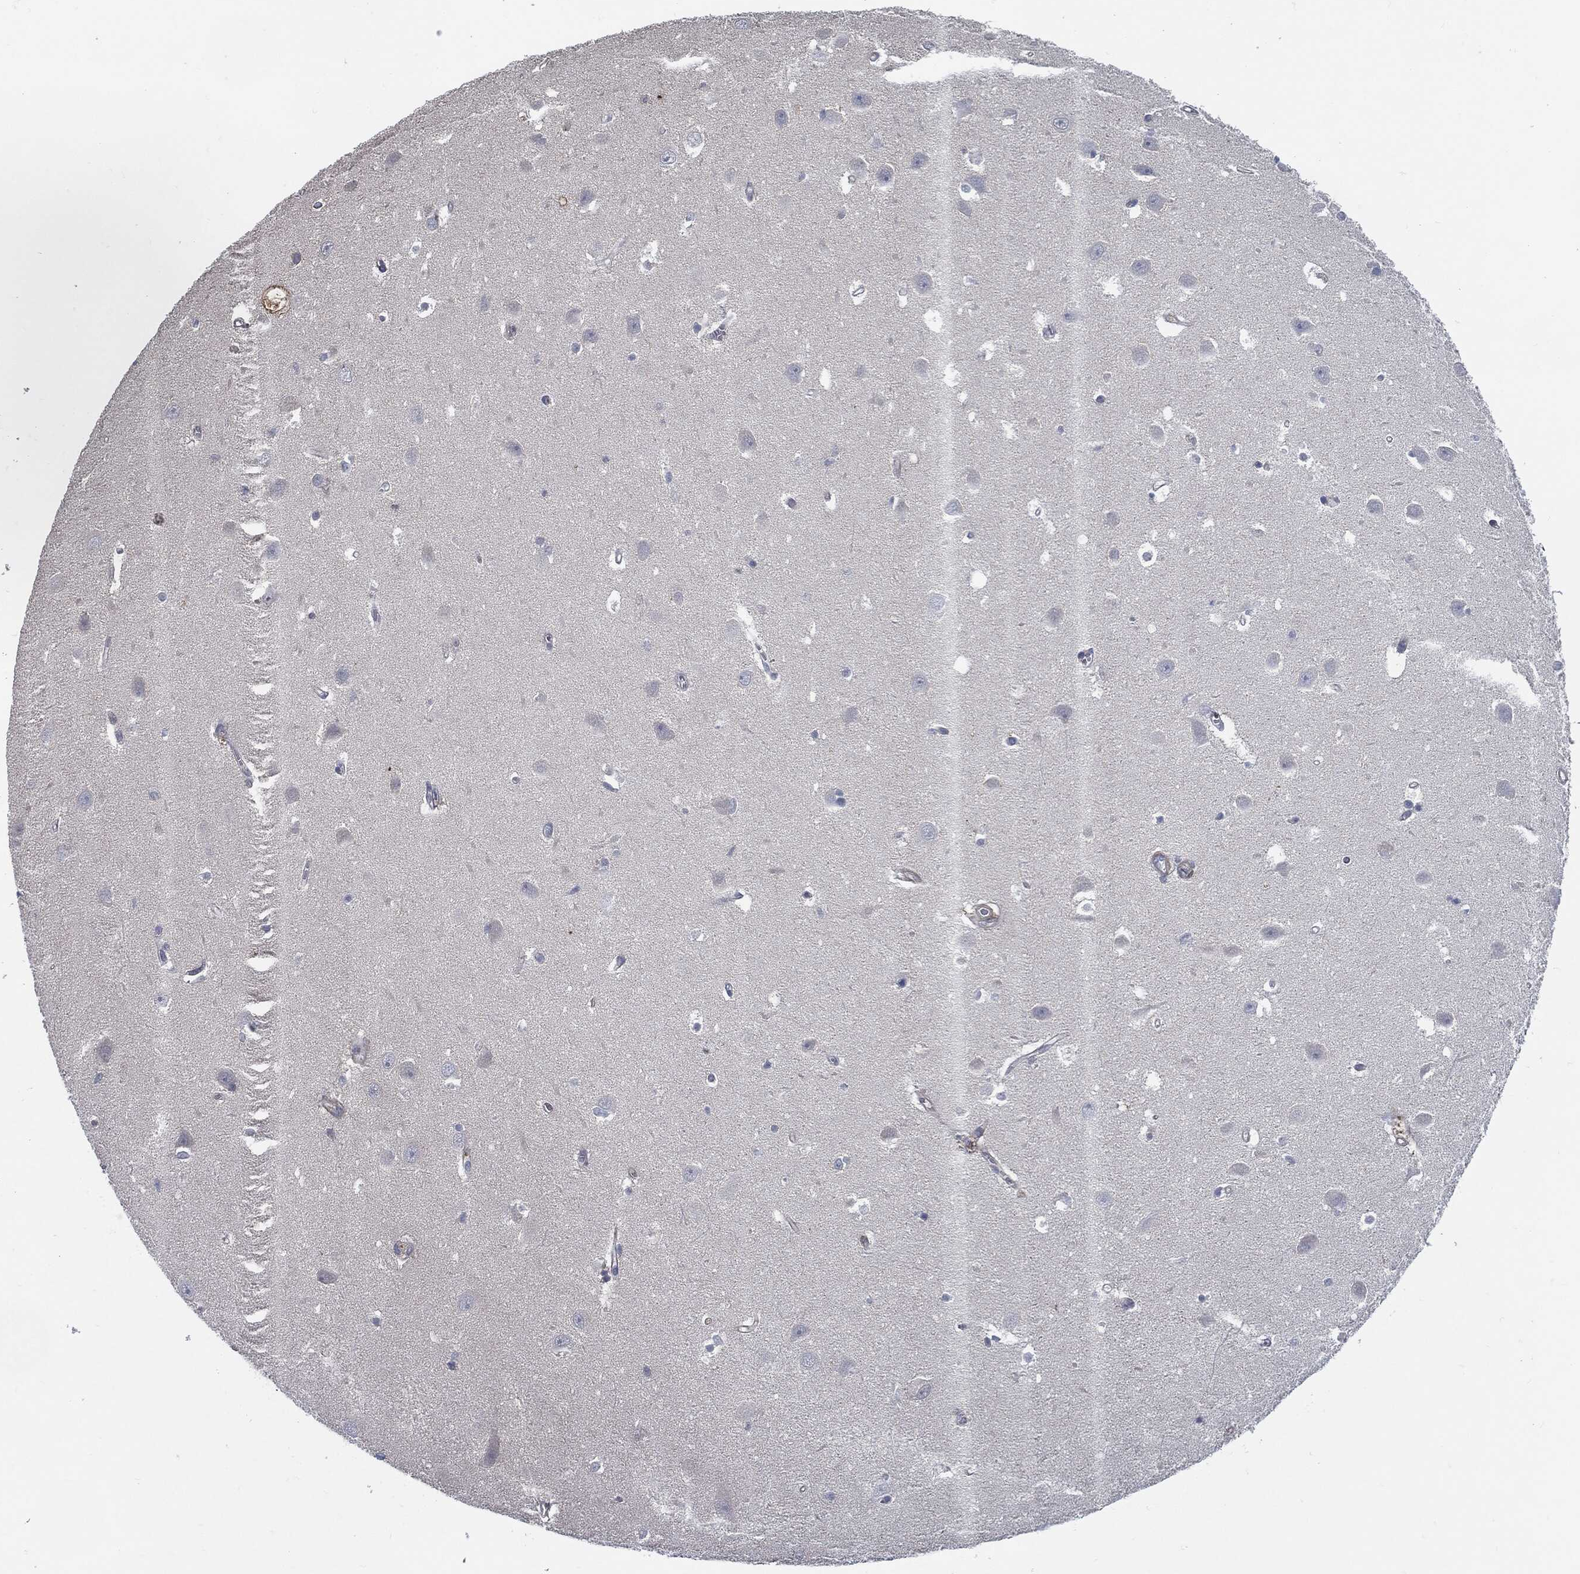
{"staining": {"intensity": "negative", "quantity": "none", "location": "none"}, "tissue": "hippocampus", "cell_type": "Glial cells", "image_type": "normal", "snomed": [{"axis": "morphology", "description": "Normal tissue, NOS"}, {"axis": "topography", "description": "Hippocampus"}], "caption": "Immunohistochemistry image of unremarkable human hippocampus stained for a protein (brown), which reveals no staining in glial cells.", "gene": "SVIL", "patient": {"sex": "female", "age": 64}}